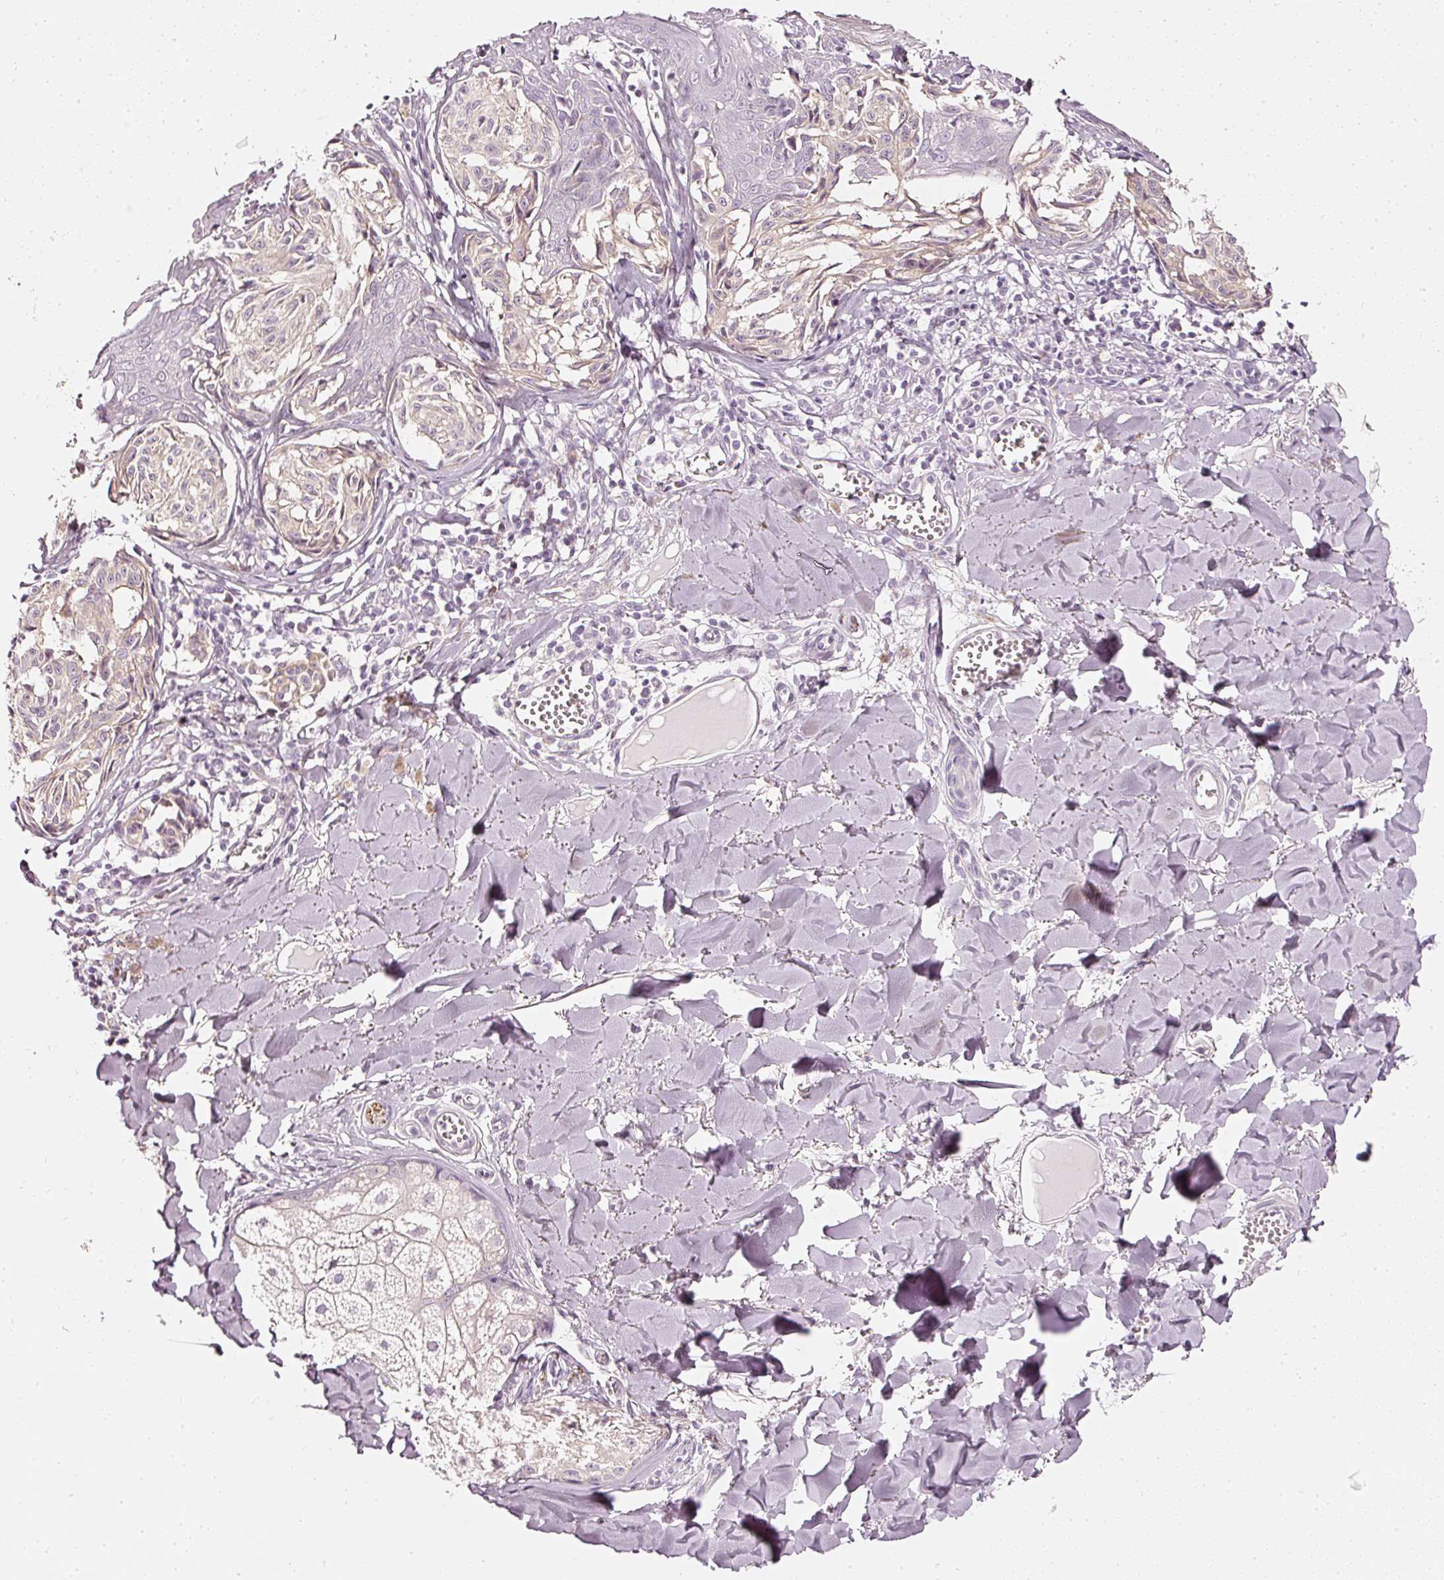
{"staining": {"intensity": "weak", "quantity": "<25%", "location": "cytoplasmic/membranous"}, "tissue": "melanoma", "cell_type": "Tumor cells", "image_type": "cancer", "snomed": [{"axis": "morphology", "description": "Malignant melanoma, NOS"}, {"axis": "topography", "description": "Skin"}], "caption": "High magnification brightfield microscopy of malignant melanoma stained with DAB (brown) and counterstained with hematoxylin (blue): tumor cells show no significant positivity.", "gene": "CNP", "patient": {"sex": "female", "age": 43}}